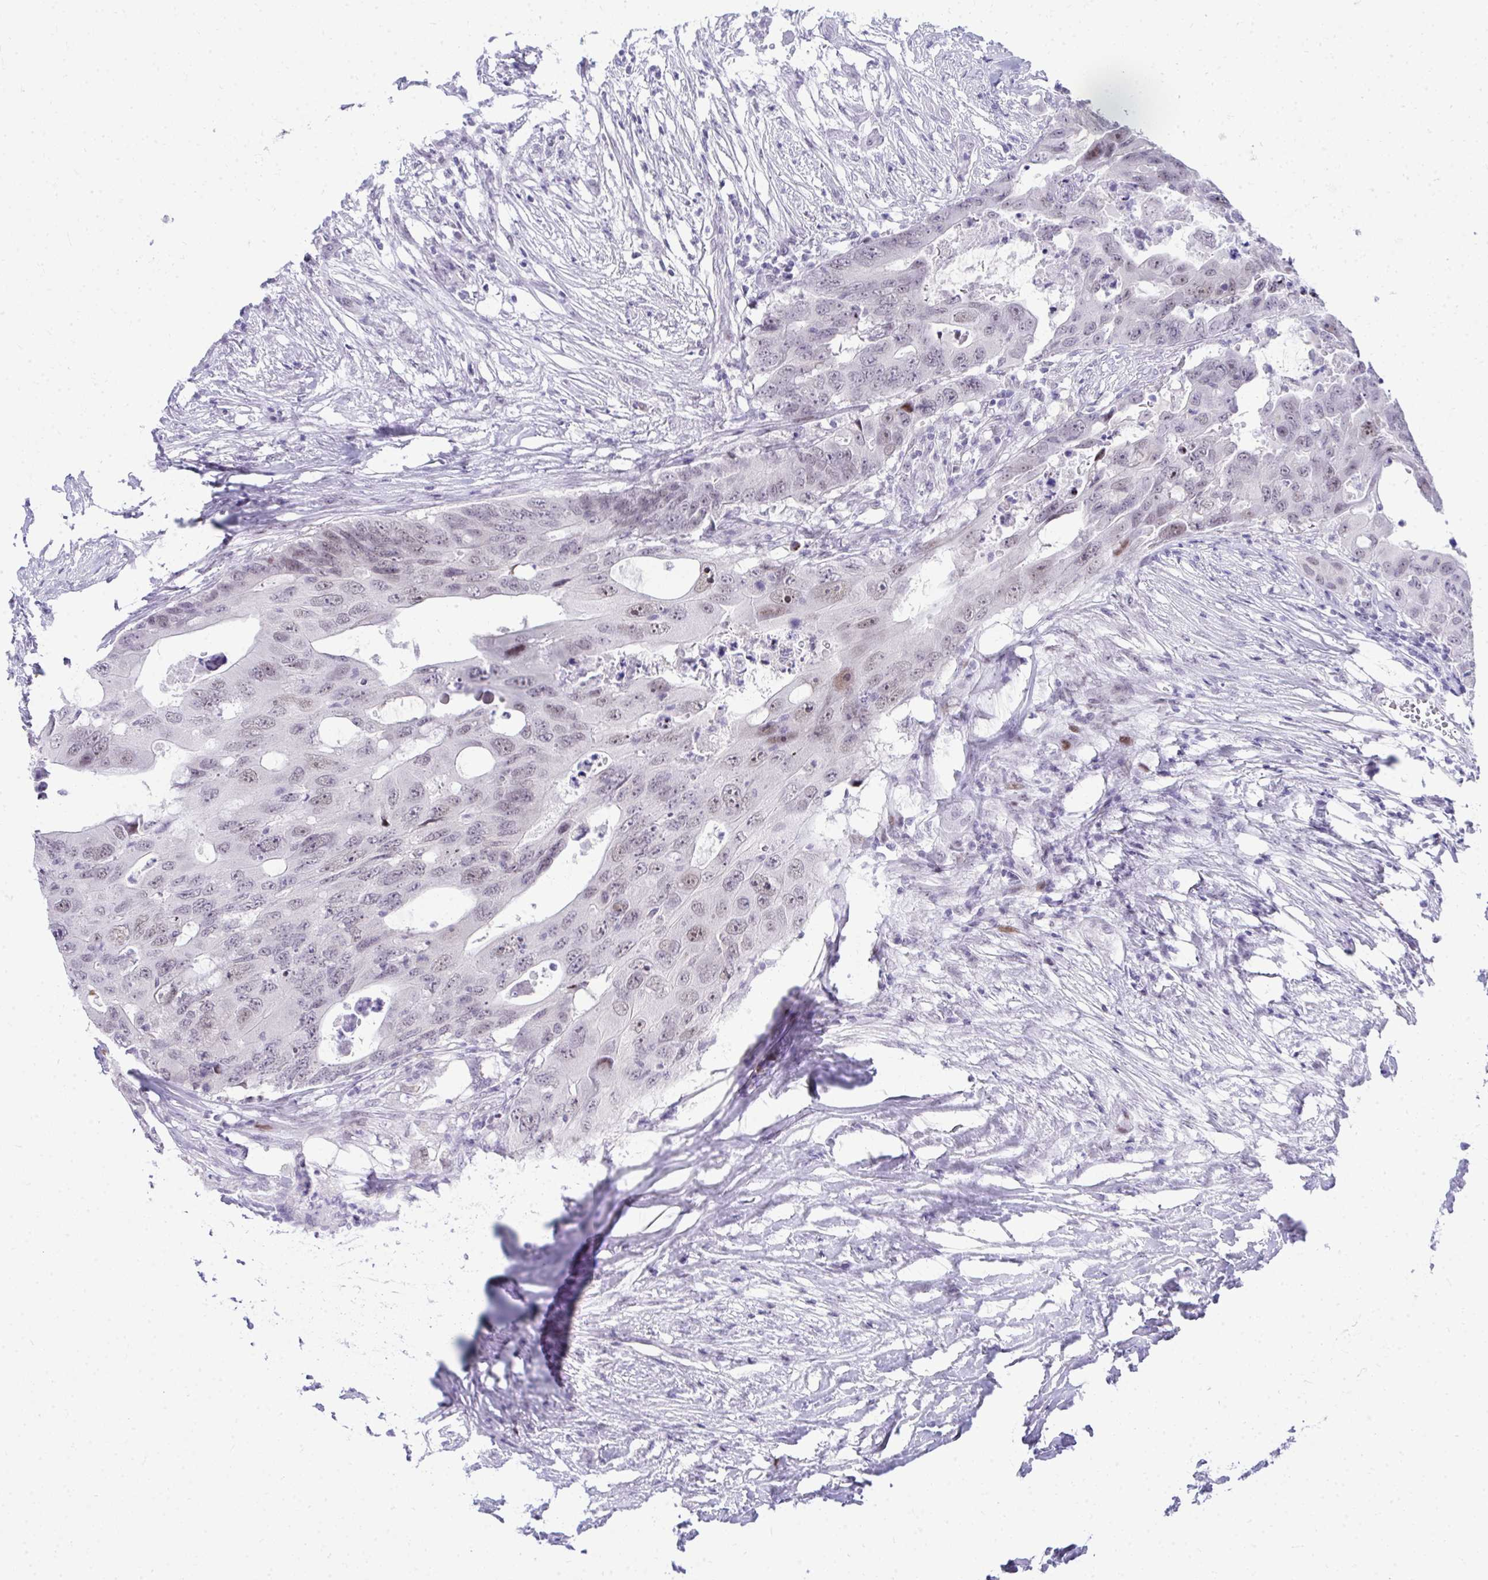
{"staining": {"intensity": "weak", "quantity": "25%-75%", "location": "nuclear"}, "tissue": "colorectal cancer", "cell_type": "Tumor cells", "image_type": "cancer", "snomed": [{"axis": "morphology", "description": "Adenocarcinoma, NOS"}, {"axis": "topography", "description": "Colon"}], "caption": "Adenocarcinoma (colorectal) was stained to show a protein in brown. There is low levels of weak nuclear staining in approximately 25%-75% of tumor cells.", "gene": "GLDN", "patient": {"sex": "male", "age": 71}}